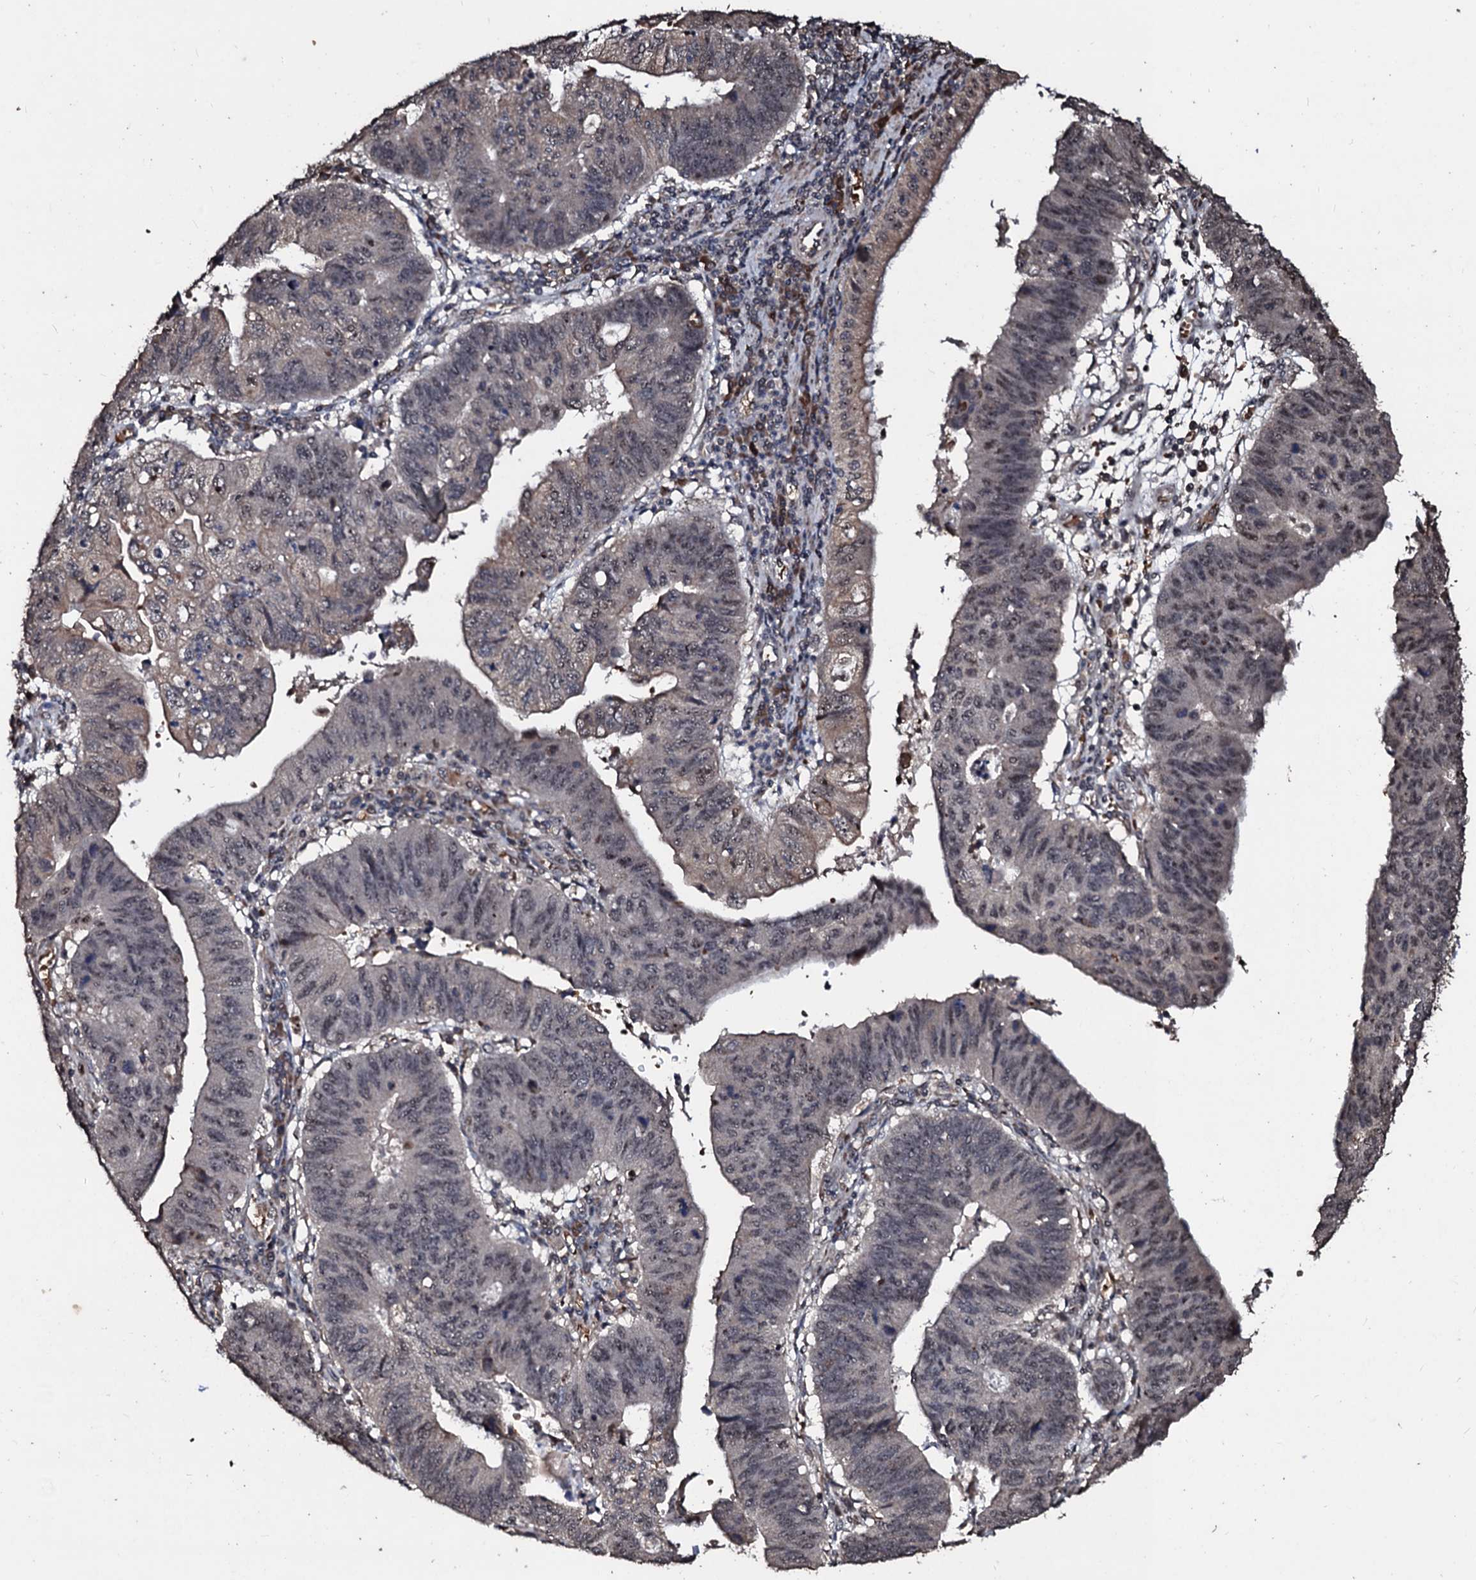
{"staining": {"intensity": "weak", "quantity": "25%-75%", "location": "cytoplasmic/membranous,nuclear"}, "tissue": "stomach cancer", "cell_type": "Tumor cells", "image_type": "cancer", "snomed": [{"axis": "morphology", "description": "Adenocarcinoma, NOS"}, {"axis": "topography", "description": "Stomach"}], "caption": "High-magnification brightfield microscopy of adenocarcinoma (stomach) stained with DAB (3,3'-diaminobenzidine) (brown) and counterstained with hematoxylin (blue). tumor cells exhibit weak cytoplasmic/membranous and nuclear expression is appreciated in about25%-75% of cells. (brown staining indicates protein expression, while blue staining denotes nuclei).", "gene": "SUPT7L", "patient": {"sex": "male", "age": 59}}